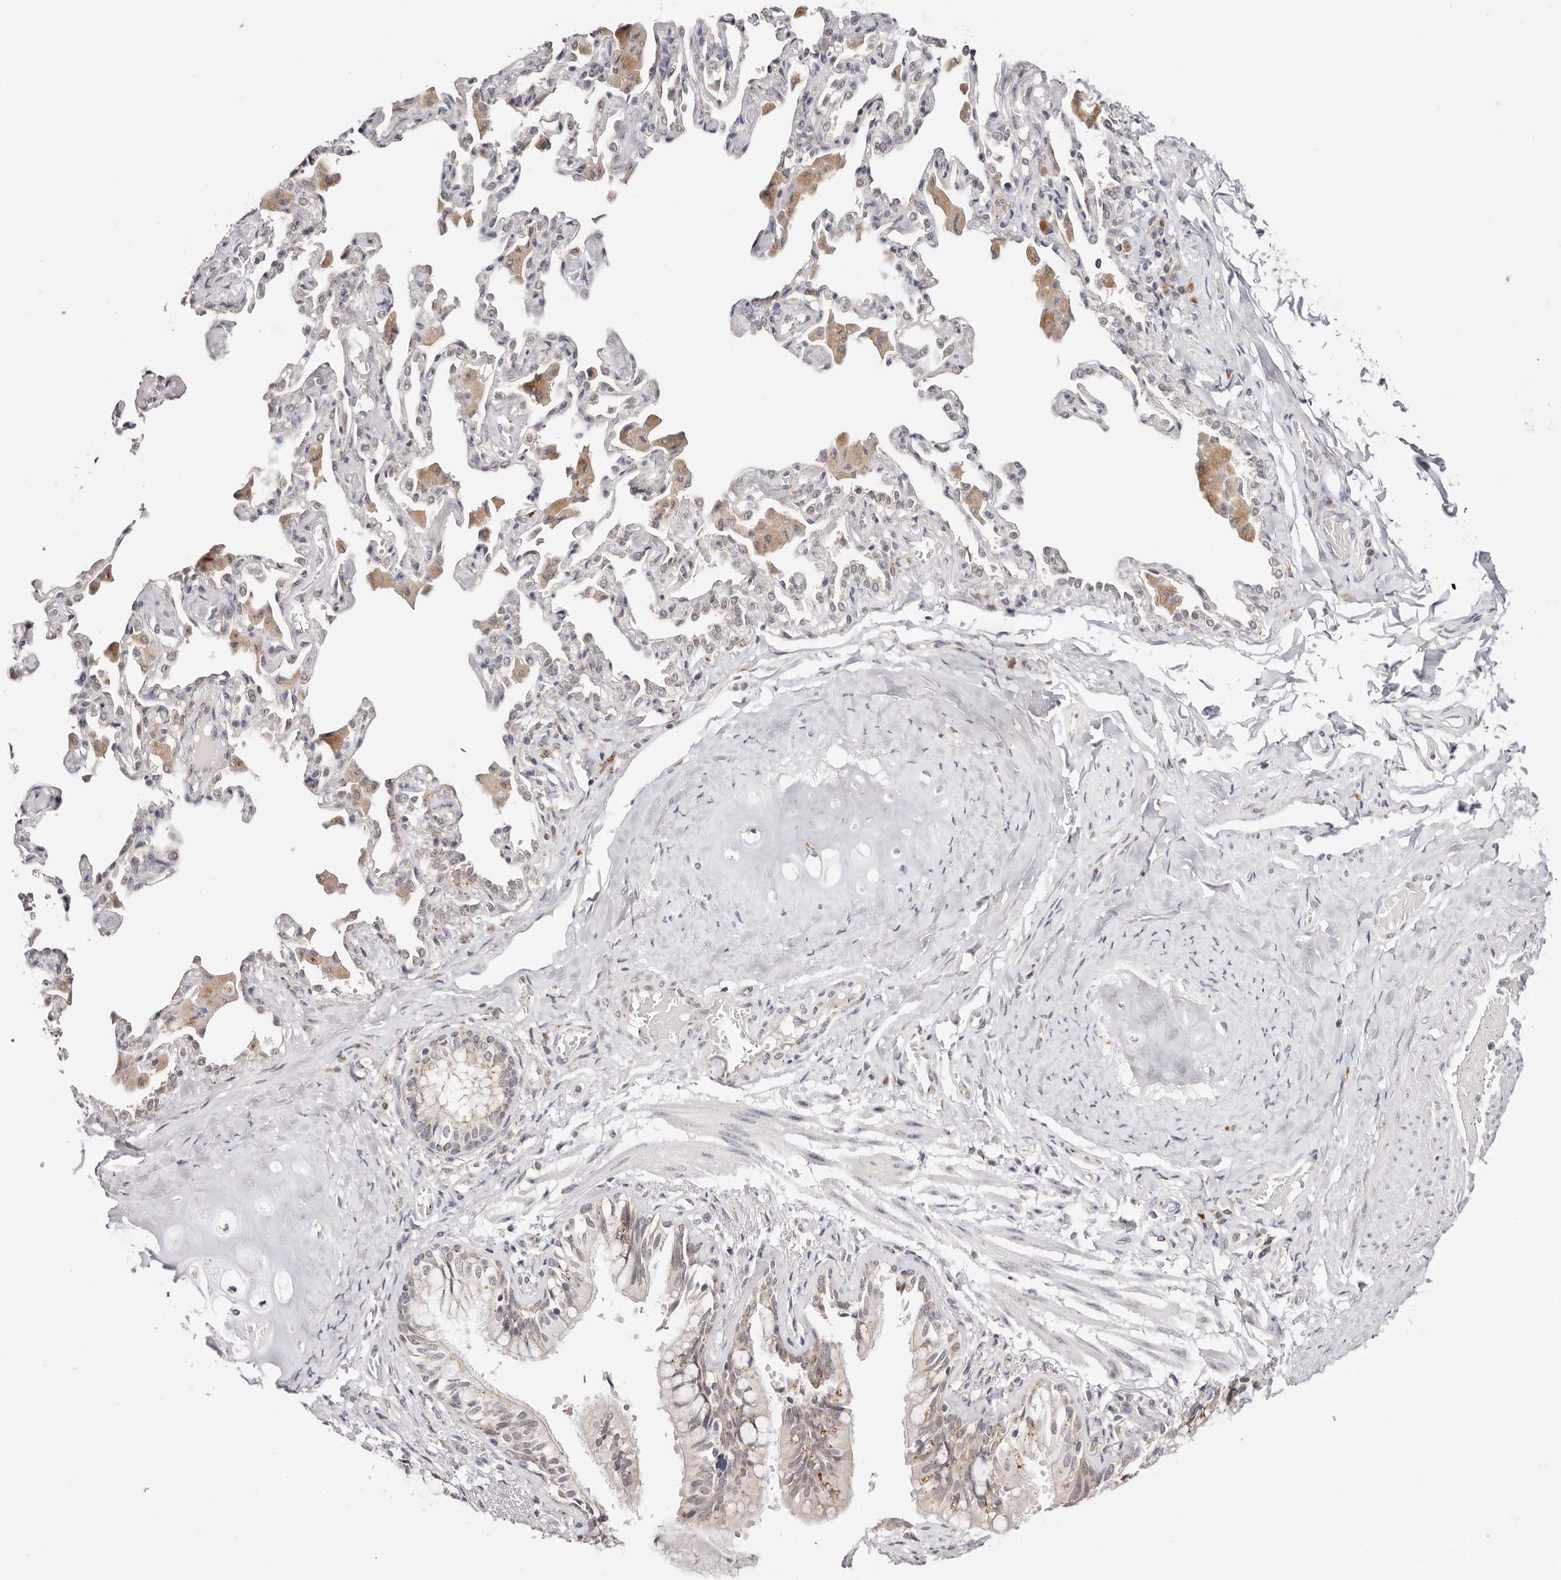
{"staining": {"intensity": "moderate", "quantity": "25%-75%", "location": "cytoplasmic/membranous,nuclear"}, "tissue": "bronchus", "cell_type": "Respiratory epithelial cells", "image_type": "normal", "snomed": [{"axis": "morphology", "description": "Normal tissue, NOS"}, {"axis": "morphology", "description": "Inflammation, NOS"}, {"axis": "topography", "description": "Lung"}], "caption": "Bronchus stained with DAB (3,3'-diaminobenzidine) immunohistochemistry displays medium levels of moderate cytoplasmic/membranous,nuclear positivity in approximately 25%-75% of respiratory epithelial cells.", "gene": "VIPAS39", "patient": {"sex": "female", "age": 46}}